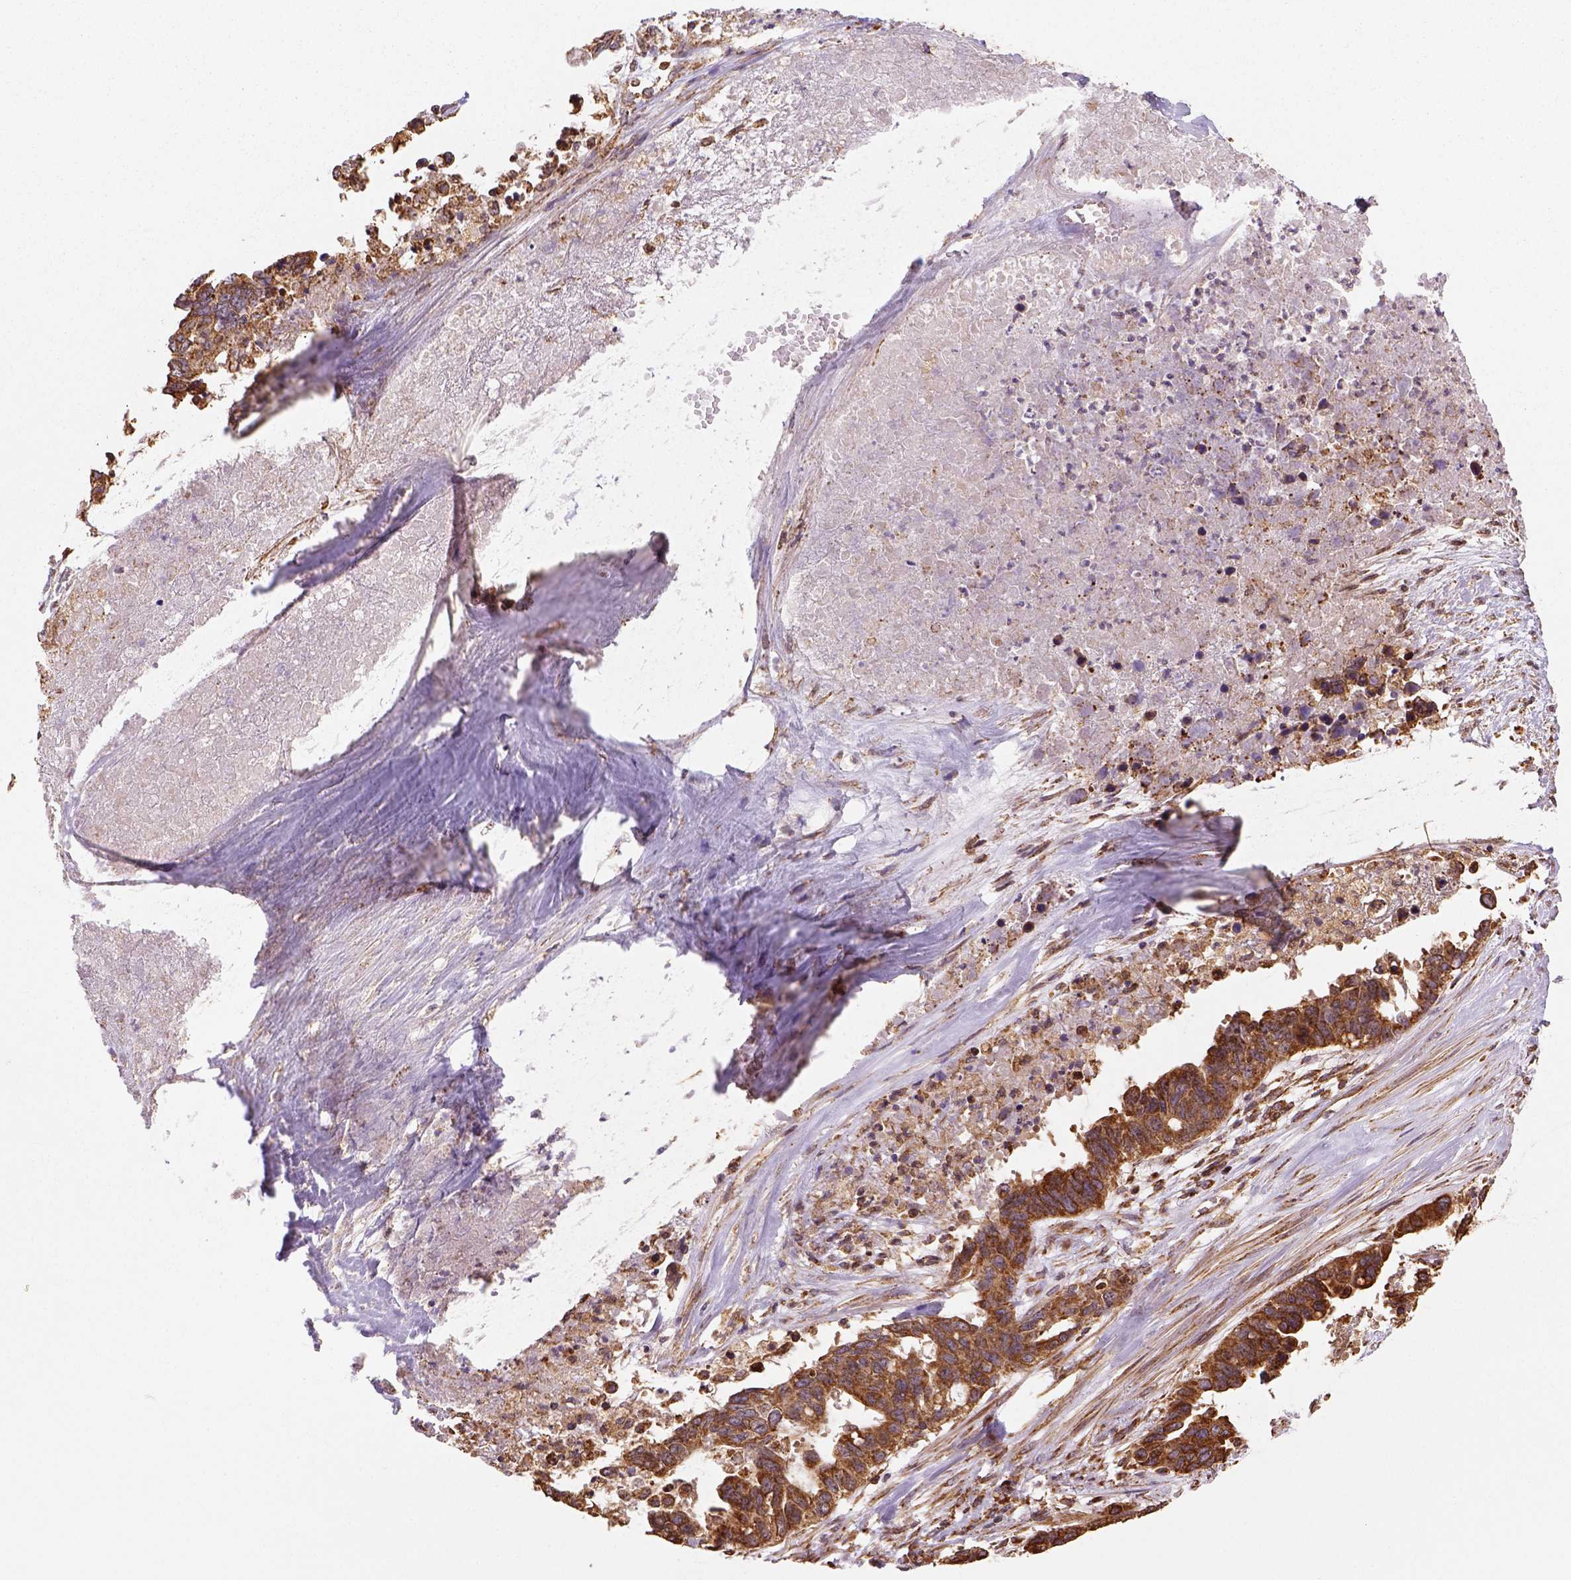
{"staining": {"intensity": "strong", "quantity": ">75%", "location": "cytoplasmic/membranous"}, "tissue": "ovarian cancer", "cell_type": "Tumor cells", "image_type": "cancer", "snomed": [{"axis": "morphology", "description": "Cystadenocarcinoma, serous, NOS"}, {"axis": "topography", "description": "Ovary"}], "caption": "Strong cytoplasmic/membranous staining for a protein is appreciated in approximately >75% of tumor cells of ovarian cancer using IHC.", "gene": "MAPK8IP3", "patient": {"sex": "female", "age": 69}}